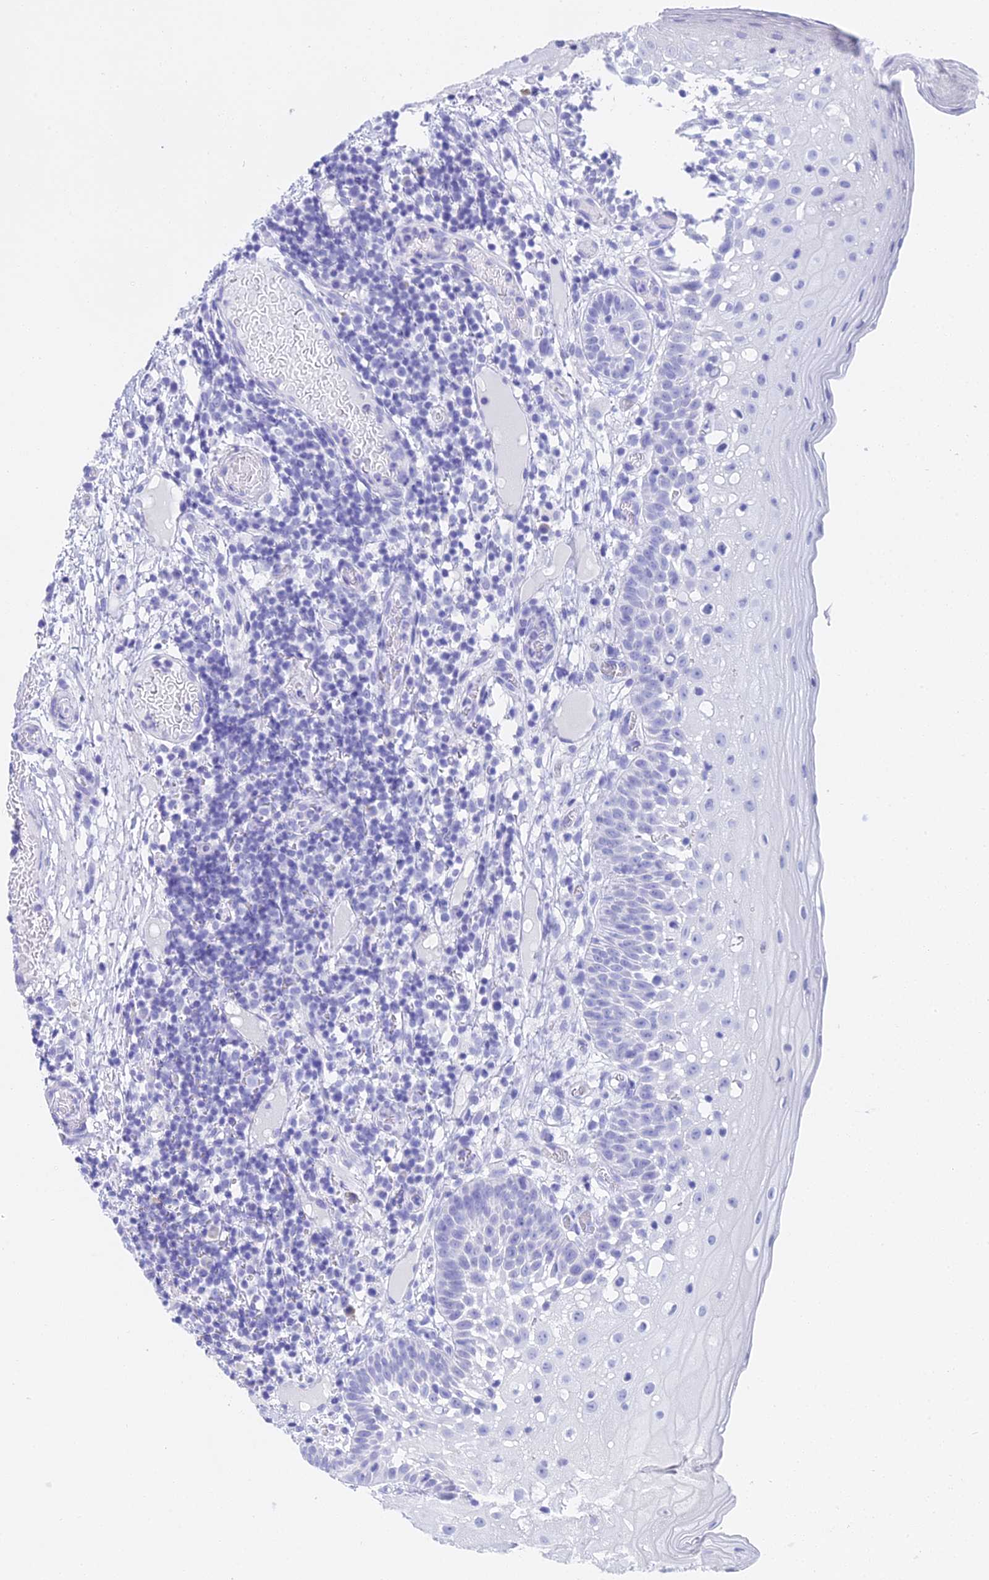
{"staining": {"intensity": "negative", "quantity": "none", "location": "none"}, "tissue": "oral mucosa", "cell_type": "Squamous epithelial cells", "image_type": "normal", "snomed": [{"axis": "morphology", "description": "Normal tissue, NOS"}, {"axis": "topography", "description": "Oral tissue"}], "caption": "DAB (3,3'-diaminobenzidine) immunohistochemical staining of benign human oral mucosa displays no significant expression in squamous epithelial cells.", "gene": "CGB1", "patient": {"sex": "female", "age": 69}}